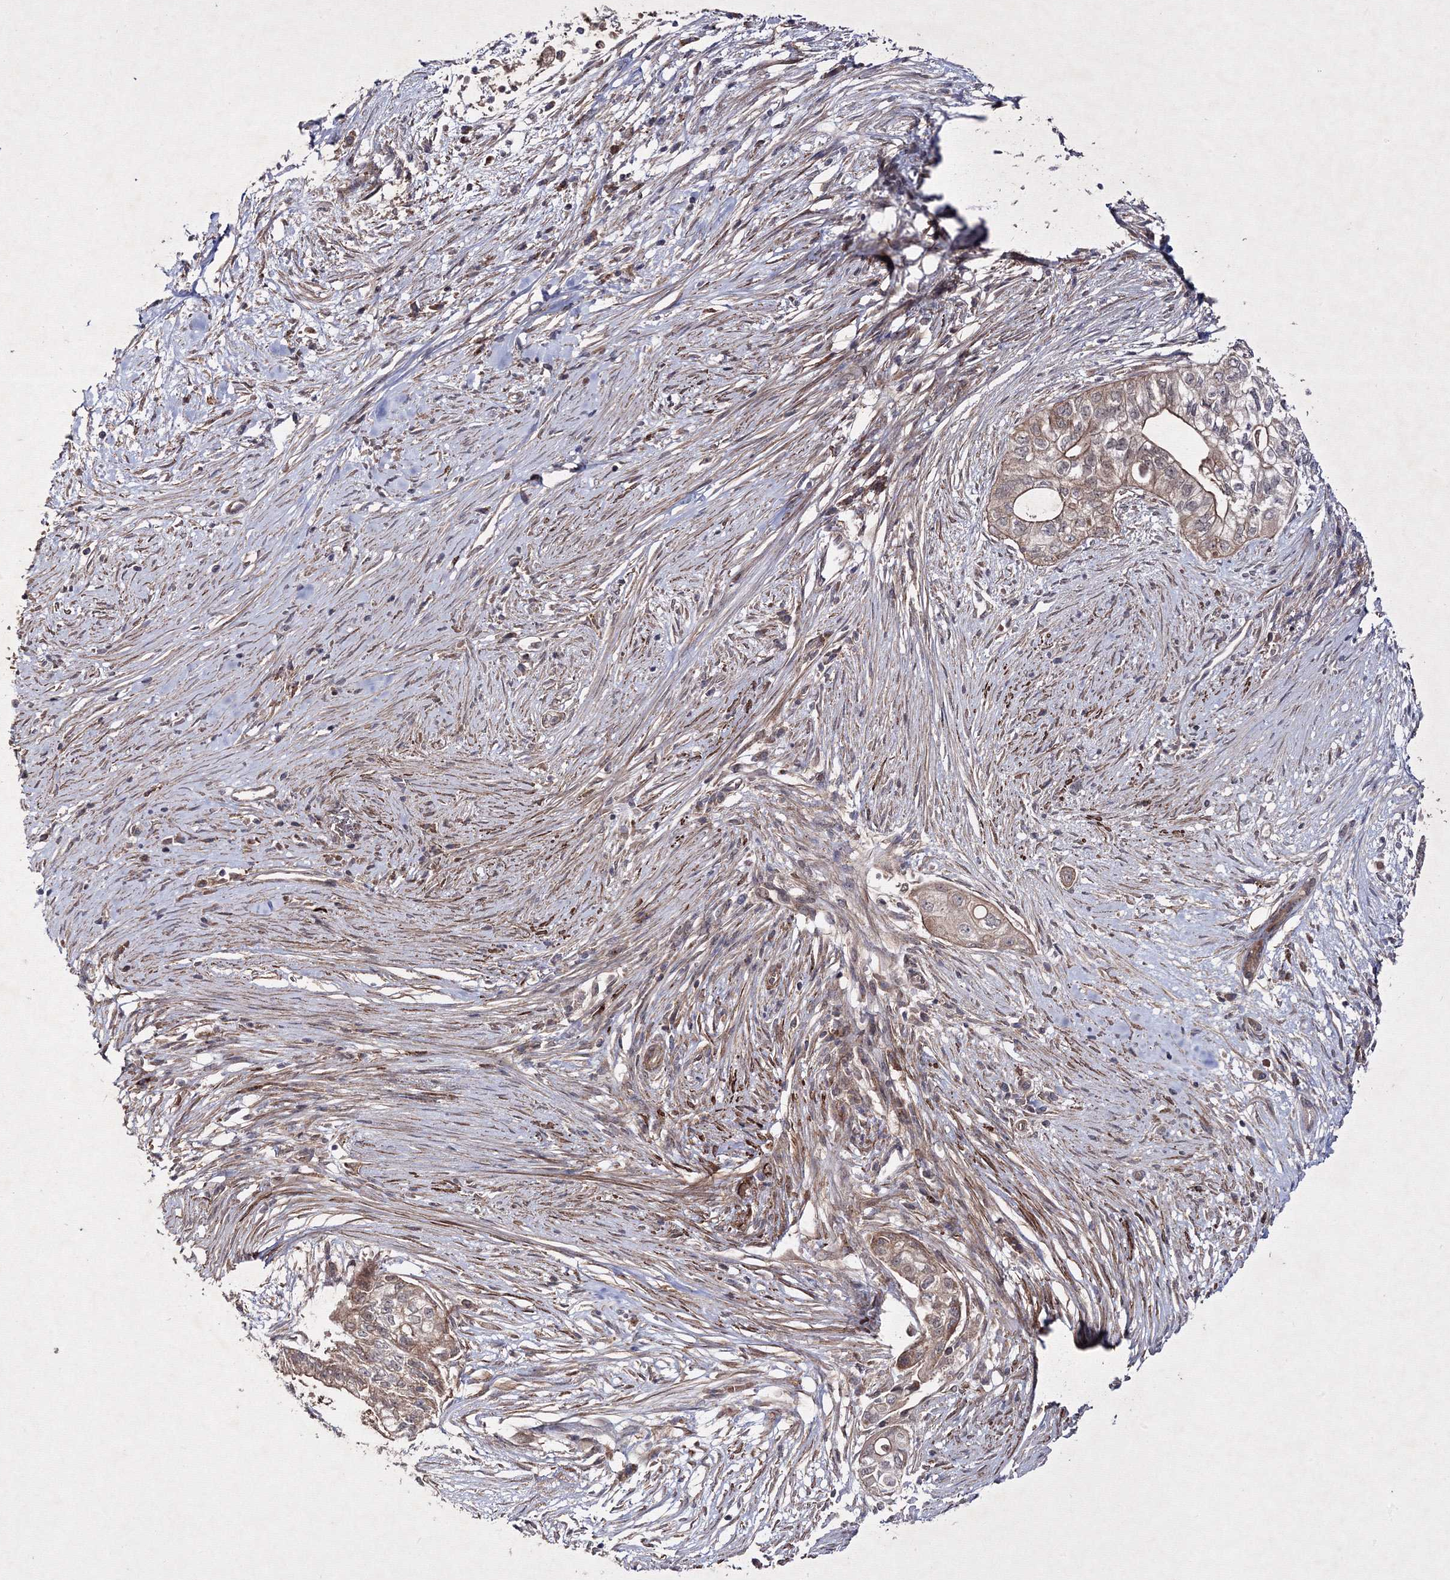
{"staining": {"intensity": "weak", "quantity": ">75%", "location": "cytoplasmic/membranous"}, "tissue": "pancreatic cancer", "cell_type": "Tumor cells", "image_type": "cancer", "snomed": [{"axis": "morphology", "description": "Adenocarcinoma, NOS"}, {"axis": "topography", "description": "Pancreas"}], "caption": "Pancreatic cancer (adenocarcinoma) was stained to show a protein in brown. There is low levels of weak cytoplasmic/membranous staining in approximately >75% of tumor cells. The staining is performed using DAB (3,3'-diaminobenzidine) brown chromogen to label protein expression. The nuclei are counter-stained blue using hematoxylin.", "gene": "GFM1", "patient": {"sex": "male", "age": 72}}